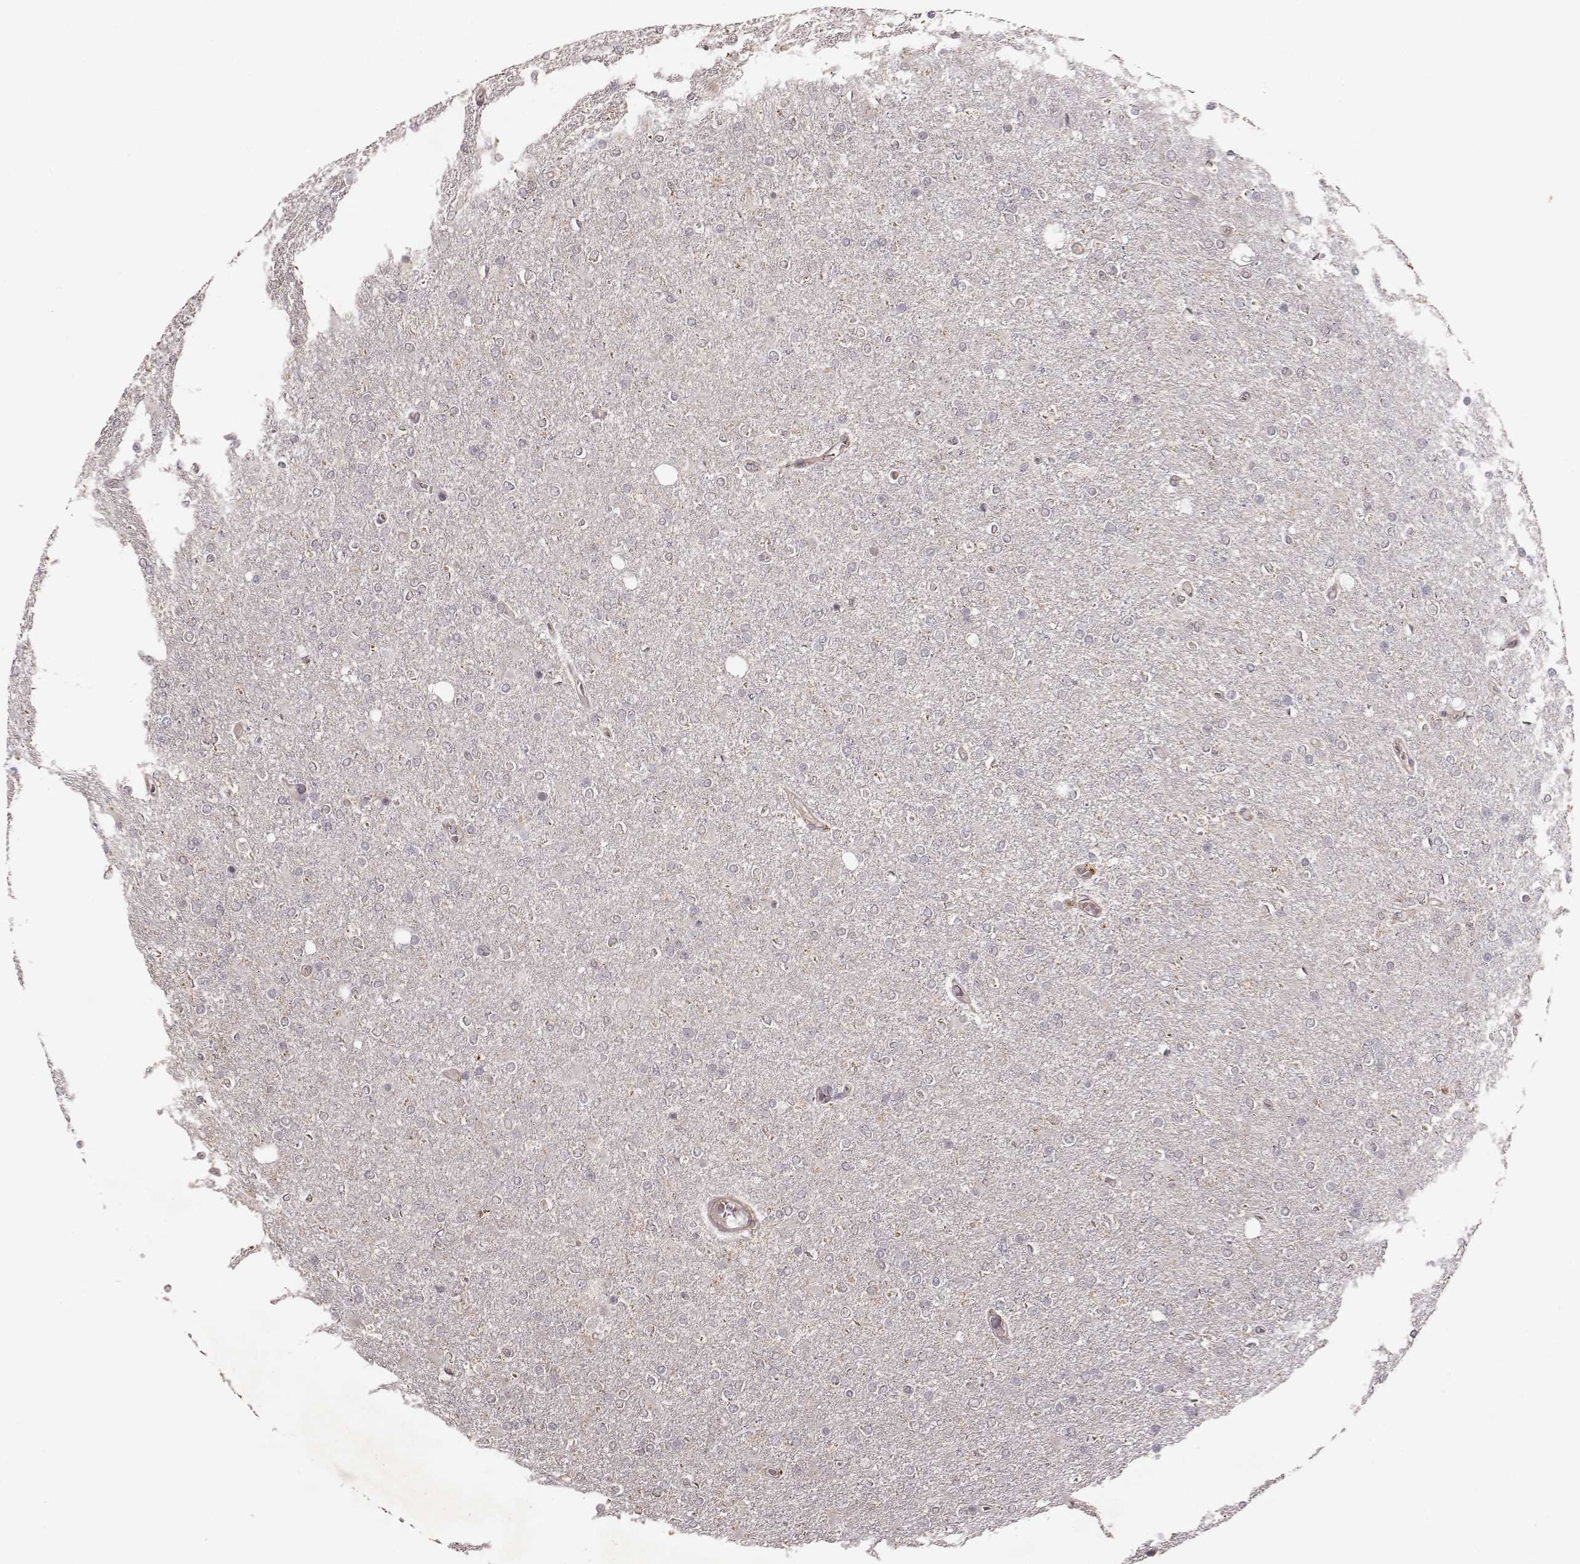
{"staining": {"intensity": "negative", "quantity": "none", "location": "none"}, "tissue": "glioma", "cell_type": "Tumor cells", "image_type": "cancer", "snomed": [{"axis": "morphology", "description": "Glioma, malignant, High grade"}, {"axis": "topography", "description": "Cerebral cortex"}], "caption": "IHC of glioma displays no positivity in tumor cells.", "gene": "VPS26A", "patient": {"sex": "male", "age": 70}}